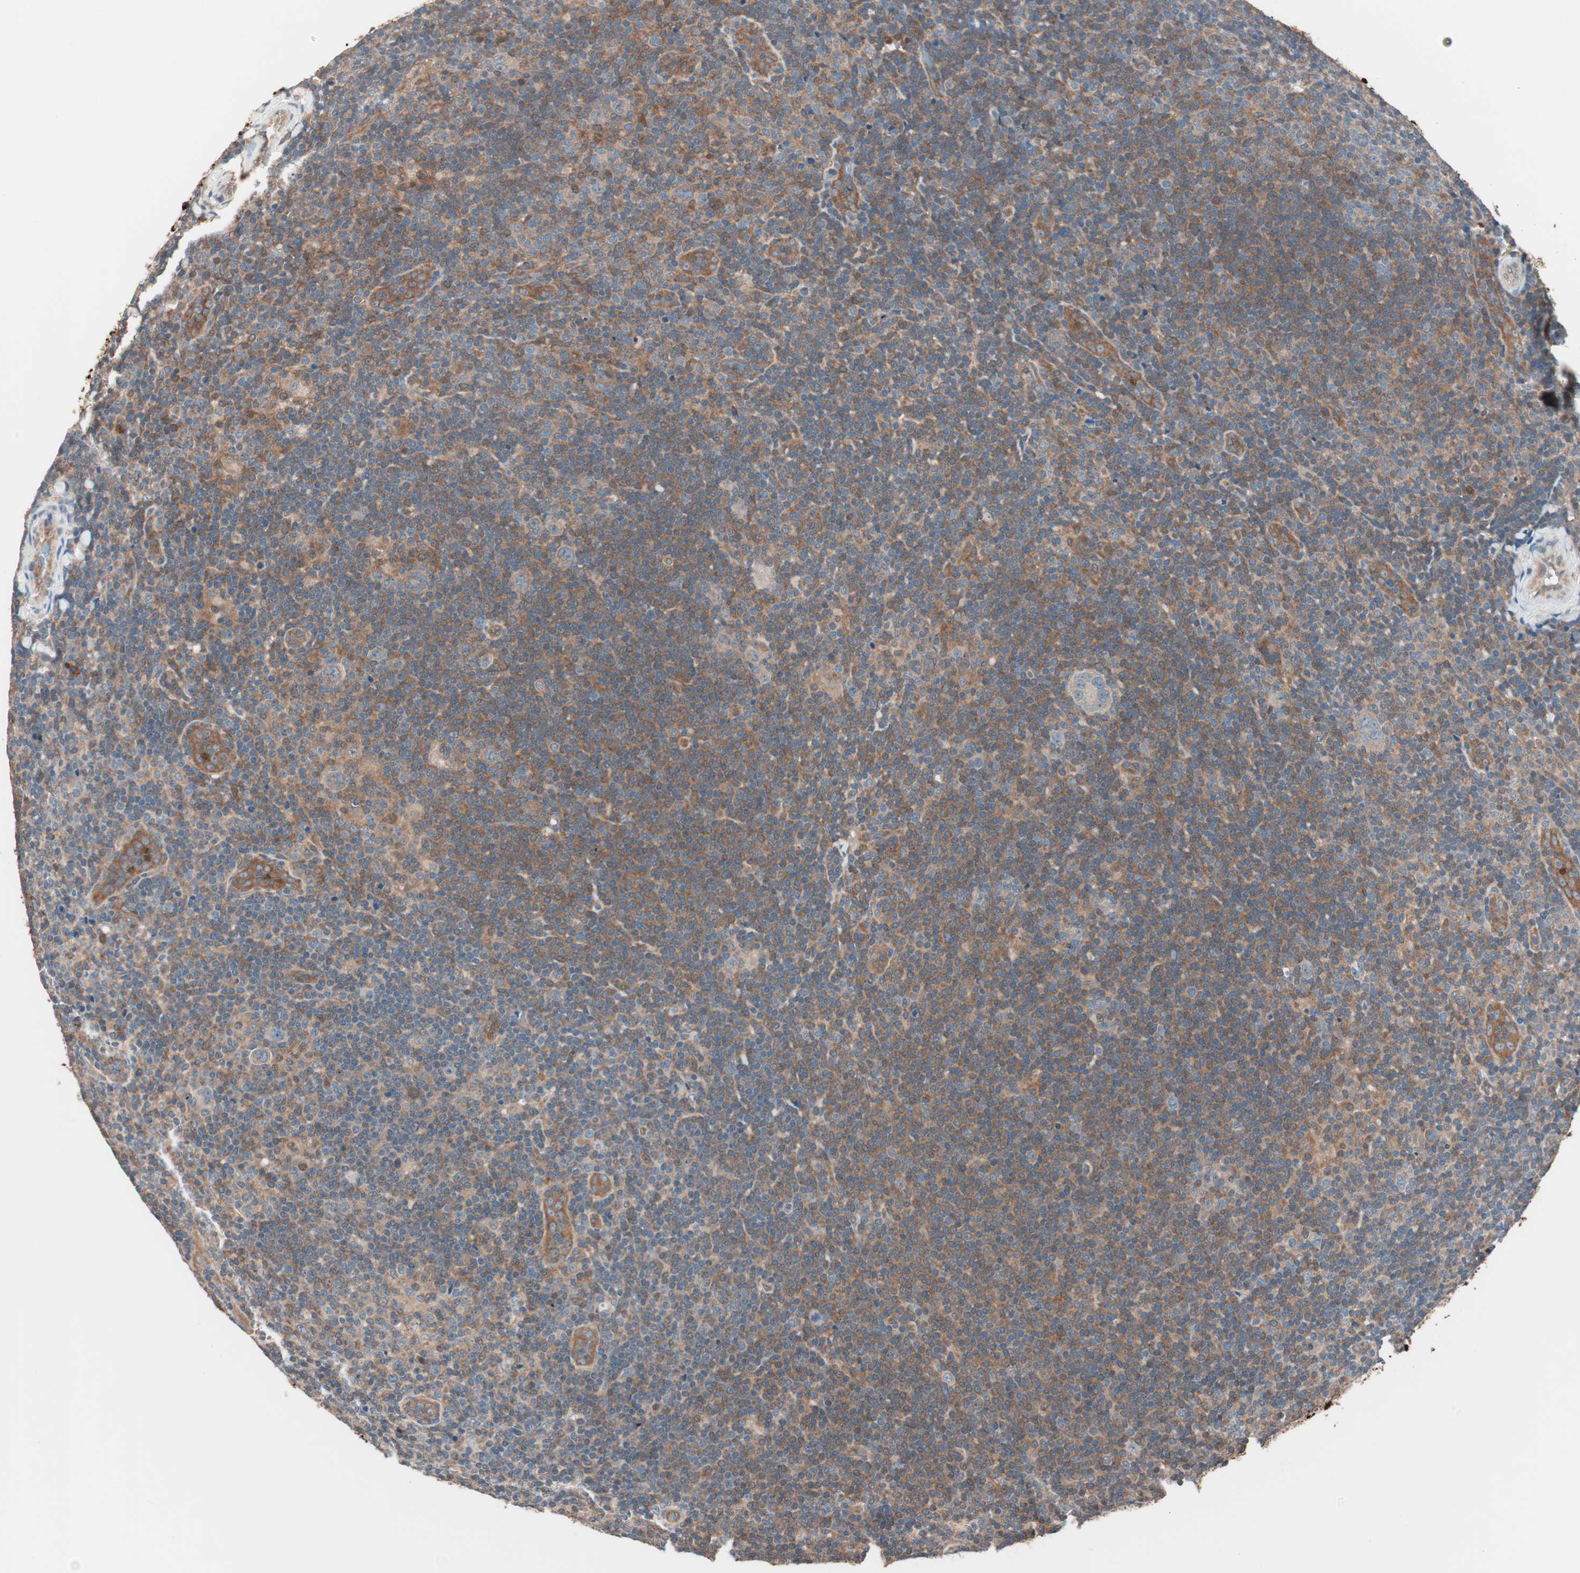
{"staining": {"intensity": "moderate", "quantity": ">75%", "location": "cytoplasmic/membranous"}, "tissue": "lymphoma", "cell_type": "Tumor cells", "image_type": "cancer", "snomed": [{"axis": "morphology", "description": "Hodgkin's disease, NOS"}, {"axis": "topography", "description": "Lymph node"}], "caption": "This image displays immunohistochemistry (IHC) staining of lymphoma, with medium moderate cytoplasmic/membranous expression in about >75% of tumor cells.", "gene": "TSG101", "patient": {"sex": "female", "age": 57}}